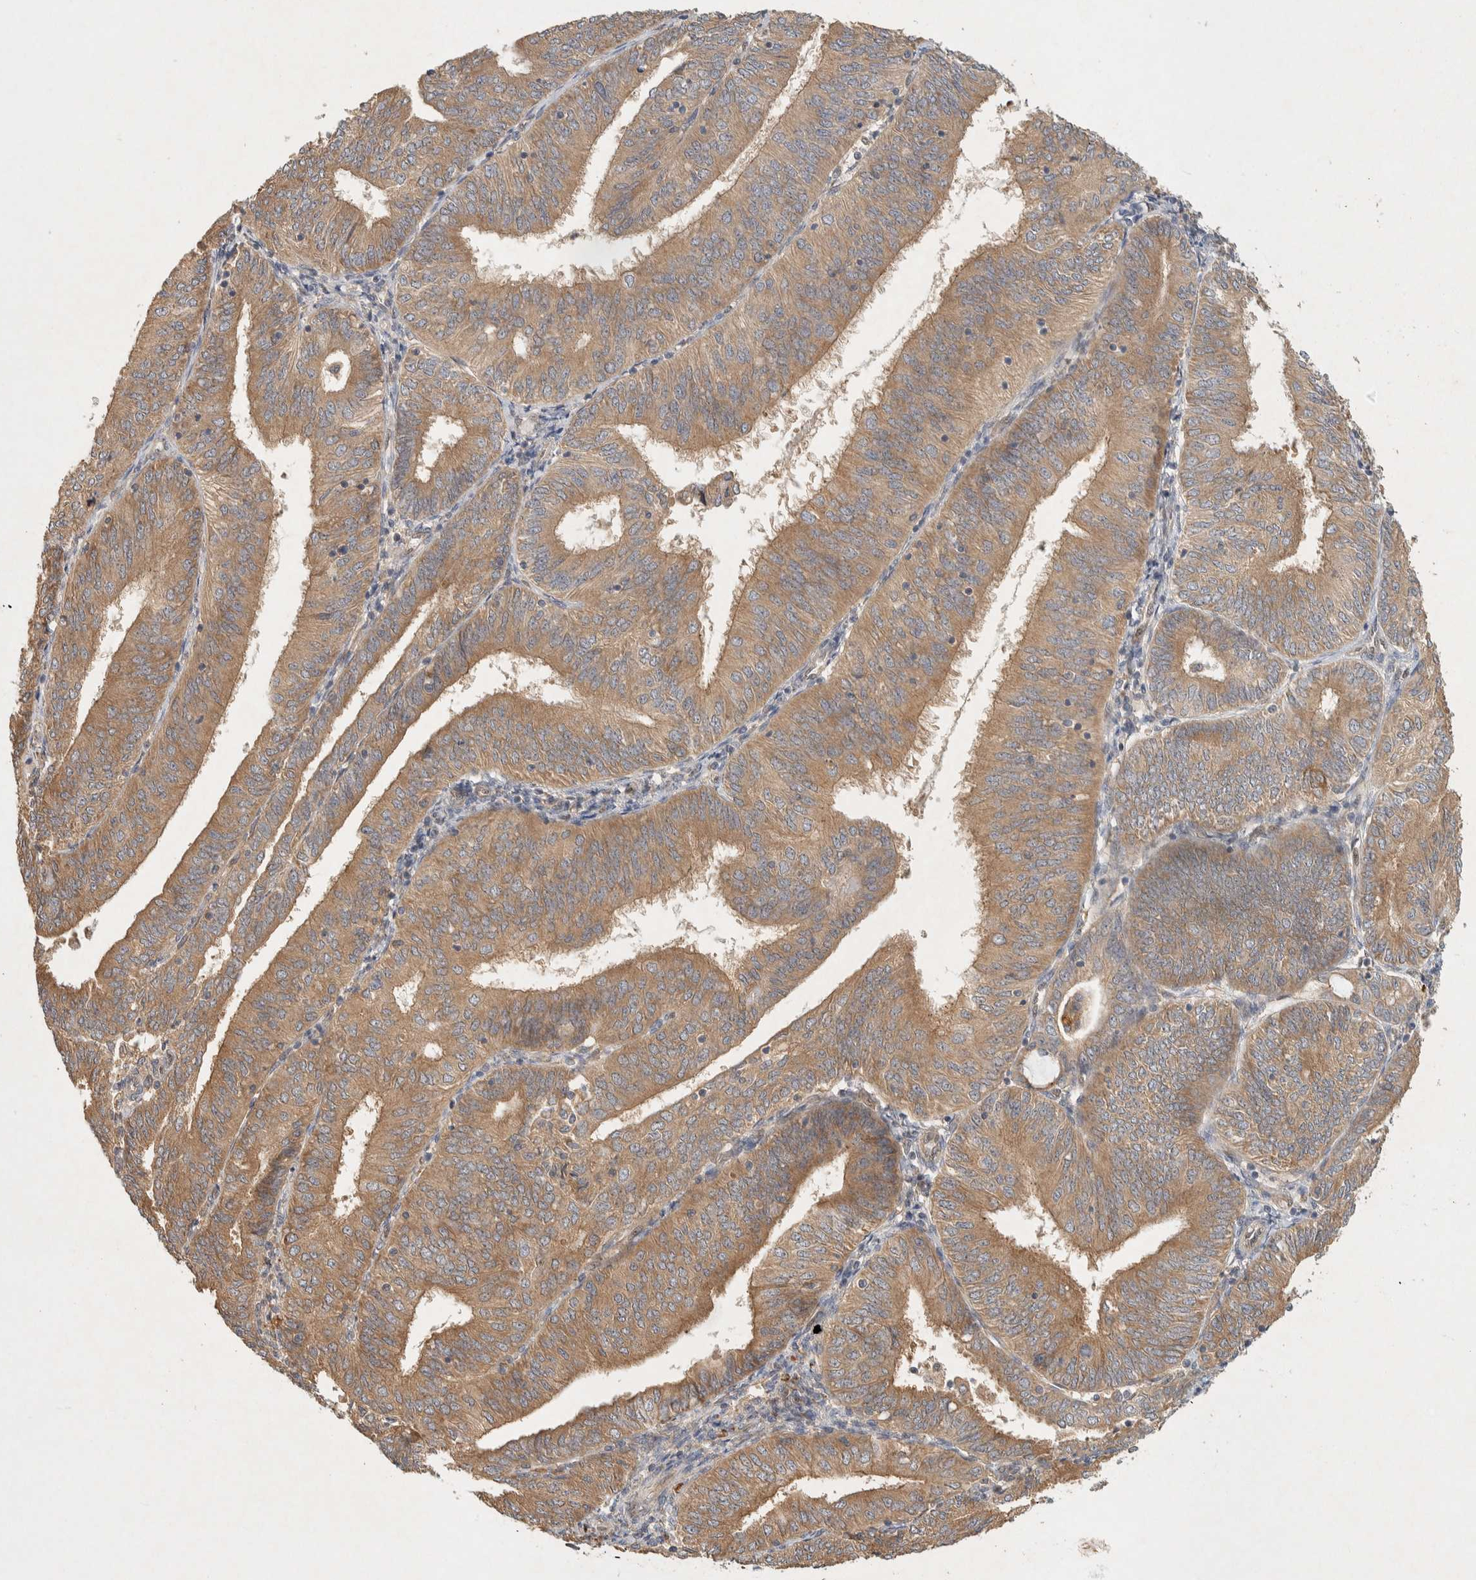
{"staining": {"intensity": "moderate", "quantity": ">75%", "location": "cytoplasmic/membranous"}, "tissue": "endometrial cancer", "cell_type": "Tumor cells", "image_type": "cancer", "snomed": [{"axis": "morphology", "description": "Adenocarcinoma, NOS"}, {"axis": "topography", "description": "Endometrium"}], "caption": "Endometrial cancer (adenocarcinoma) was stained to show a protein in brown. There is medium levels of moderate cytoplasmic/membranous positivity in approximately >75% of tumor cells.", "gene": "PXK", "patient": {"sex": "female", "age": 58}}